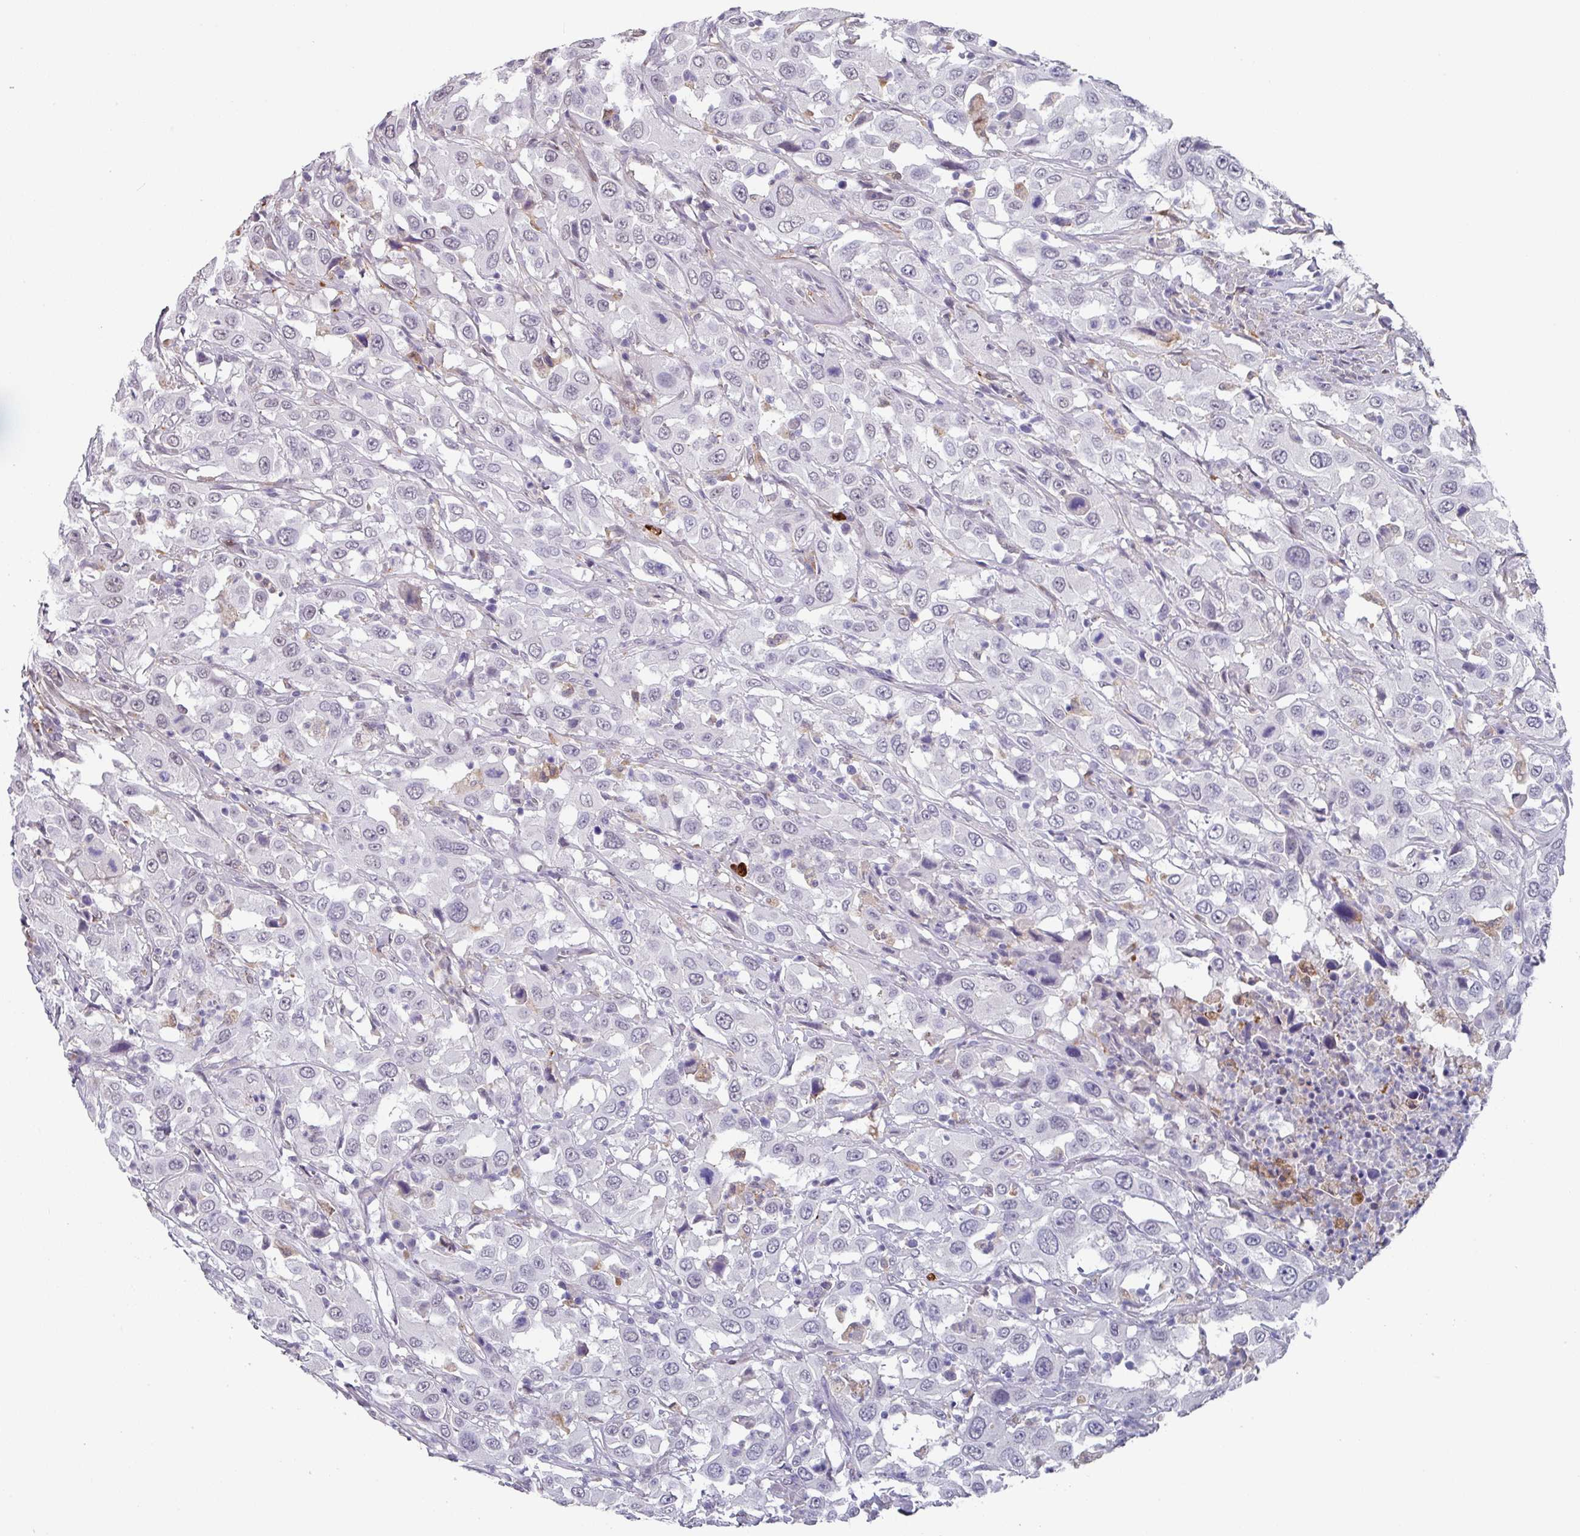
{"staining": {"intensity": "negative", "quantity": "none", "location": "none"}, "tissue": "urothelial cancer", "cell_type": "Tumor cells", "image_type": "cancer", "snomed": [{"axis": "morphology", "description": "Urothelial carcinoma, High grade"}, {"axis": "topography", "description": "Urinary bladder"}], "caption": "Immunohistochemistry image of neoplastic tissue: human urothelial cancer stained with DAB (3,3'-diaminobenzidine) demonstrates no significant protein positivity in tumor cells.", "gene": "C1QB", "patient": {"sex": "male", "age": 61}}